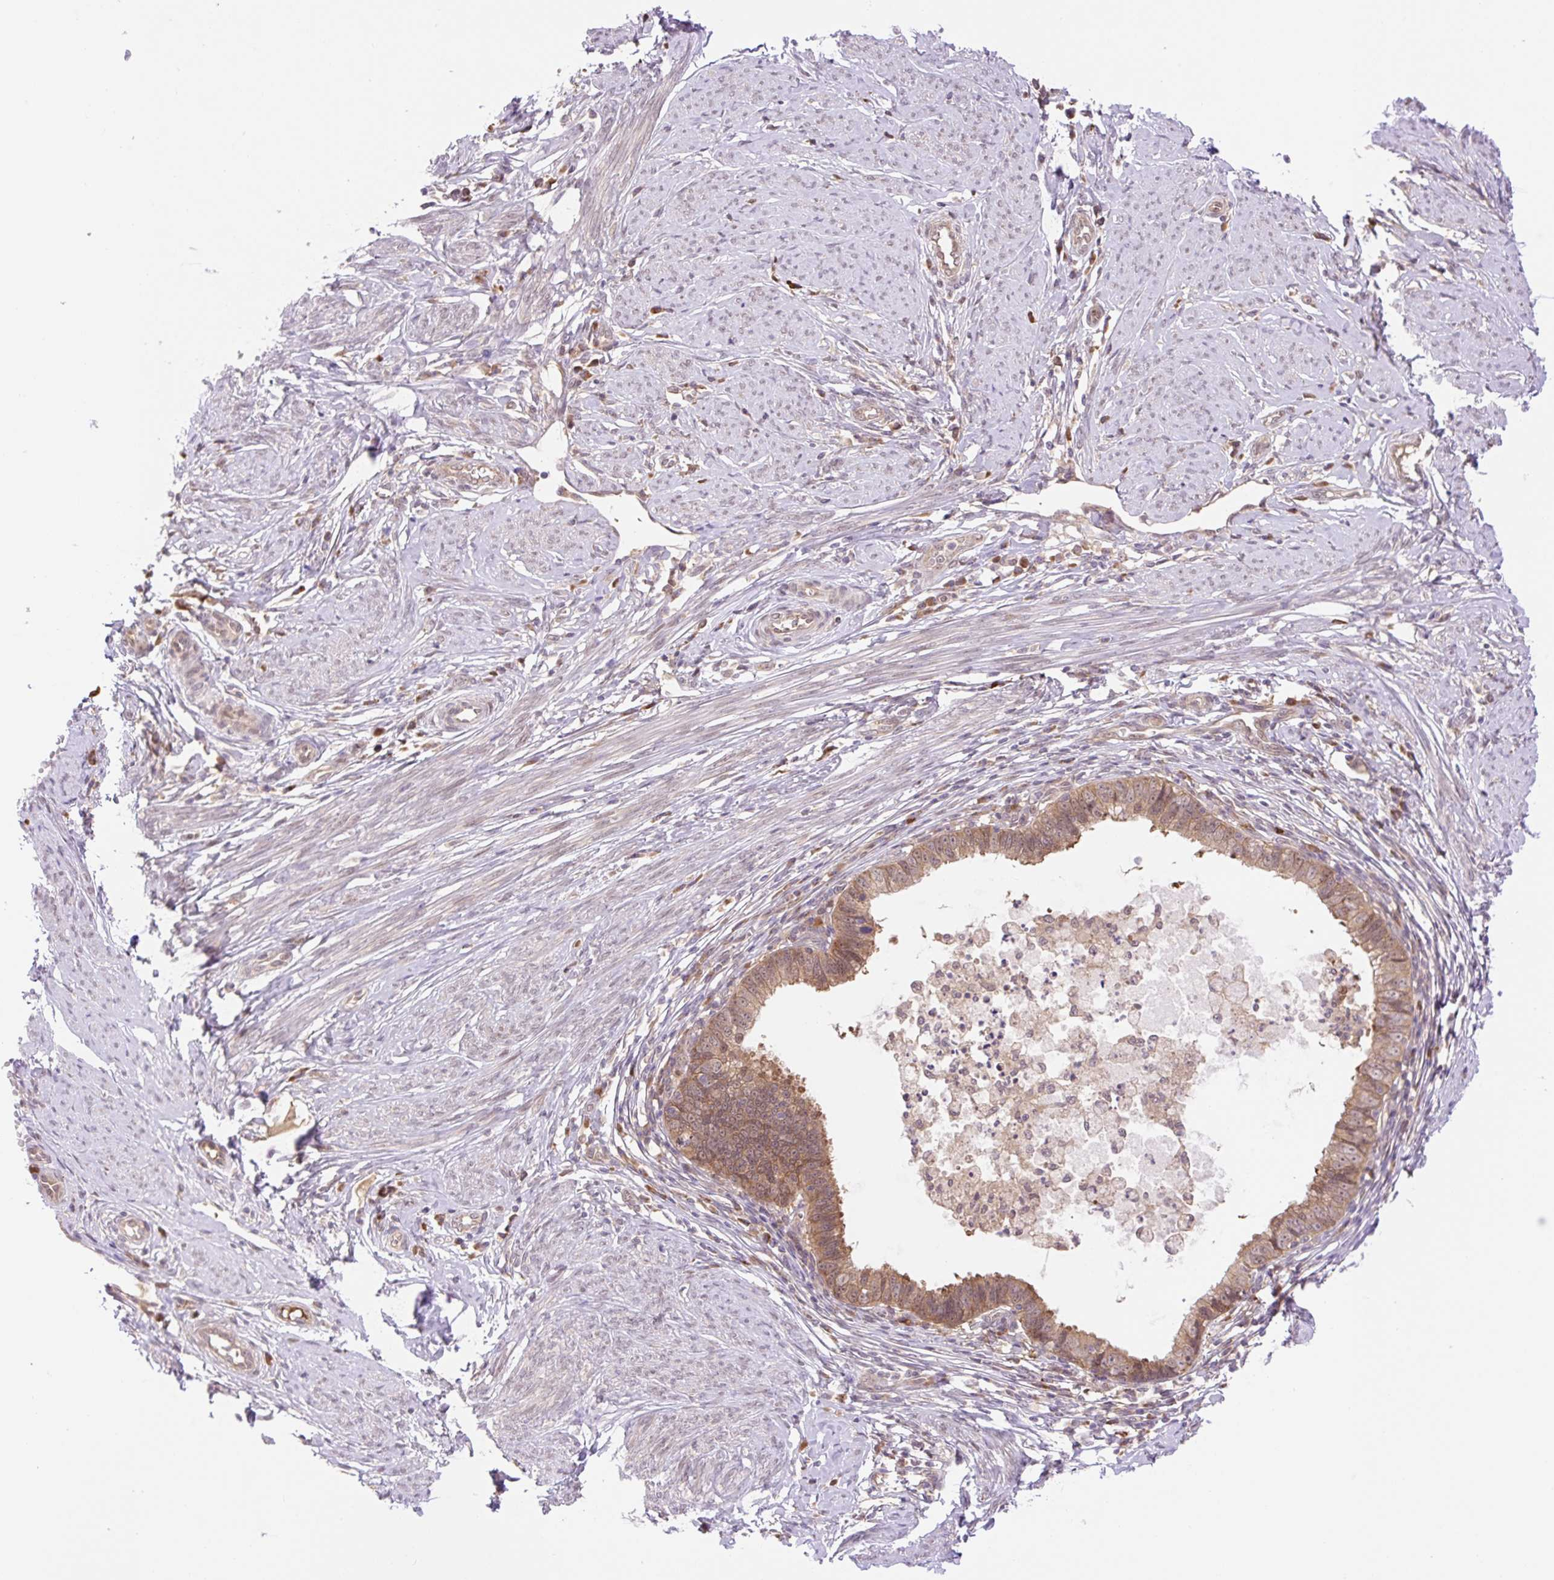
{"staining": {"intensity": "moderate", "quantity": ">75%", "location": "cytoplasmic/membranous,nuclear"}, "tissue": "cervical cancer", "cell_type": "Tumor cells", "image_type": "cancer", "snomed": [{"axis": "morphology", "description": "Adenocarcinoma, NOS"}, {"axis": "topography", "description": "Cervix"}], "caption": "A photomicrograph of human cervical cancer (adenocarcinoma) stained for a protein exhibits moderate cytoplasmic/membranous and nuclear brown staining in tumor cells. (Brightfield microscopy of DAB IHC at high magnification).", "gene": "VPS25", "patient": {"sex": "female", "age": 36}}